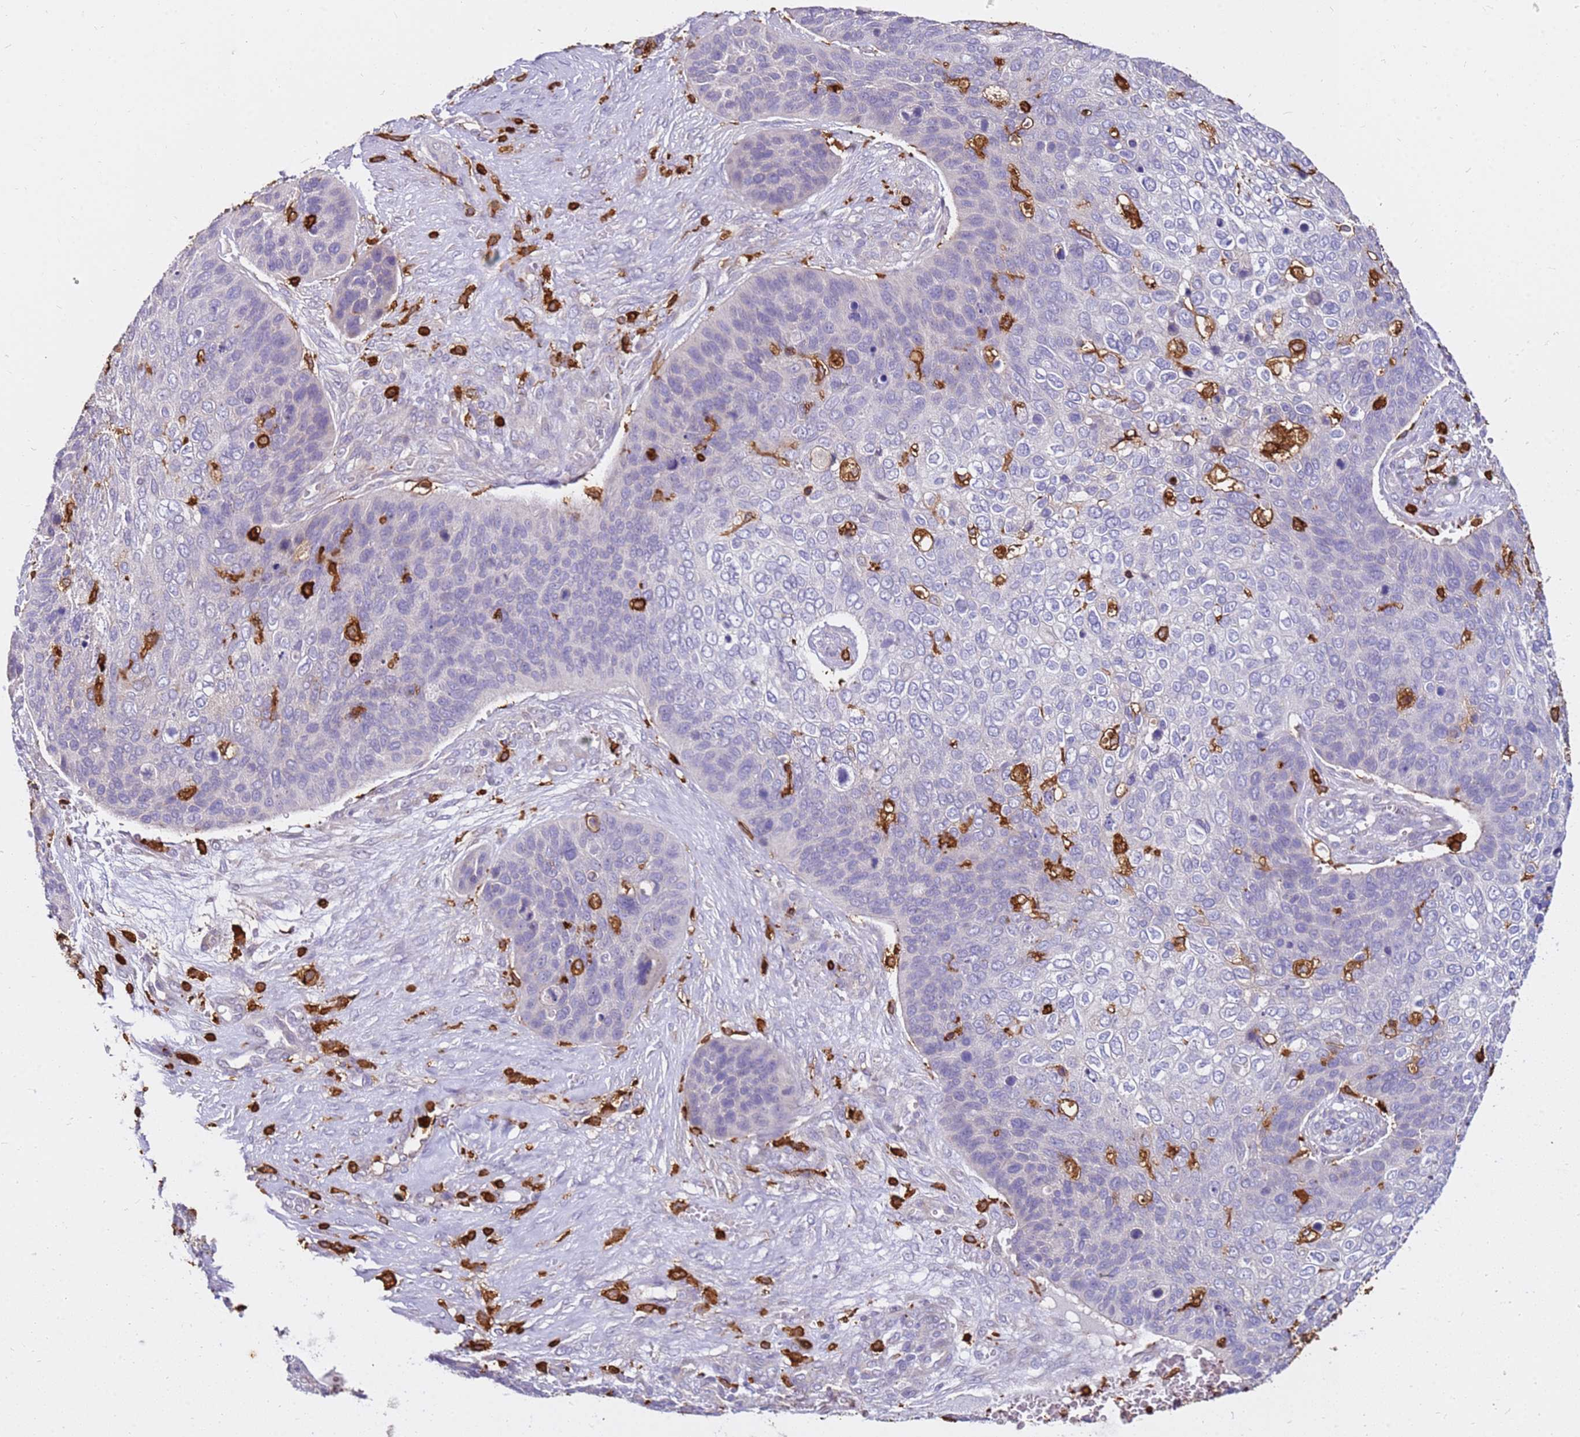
{"staining": {"intensity": "negative", "quantity": "none", "location": "none"}, "tissue": "skin cancer", "cell_type": "Tumor cells", "image_type": "cancer", "snomed": [{"axis": "morphology", "description": "Basal cell carcinoma"}, {"axis": "topography", "description": "Skin"}], "caption": "The histopathology image shows no staining of tumor cells in skin basal cell carcinoma.", "gene": "CORO1A", "patient": {"sex": "female", "age": 74}}